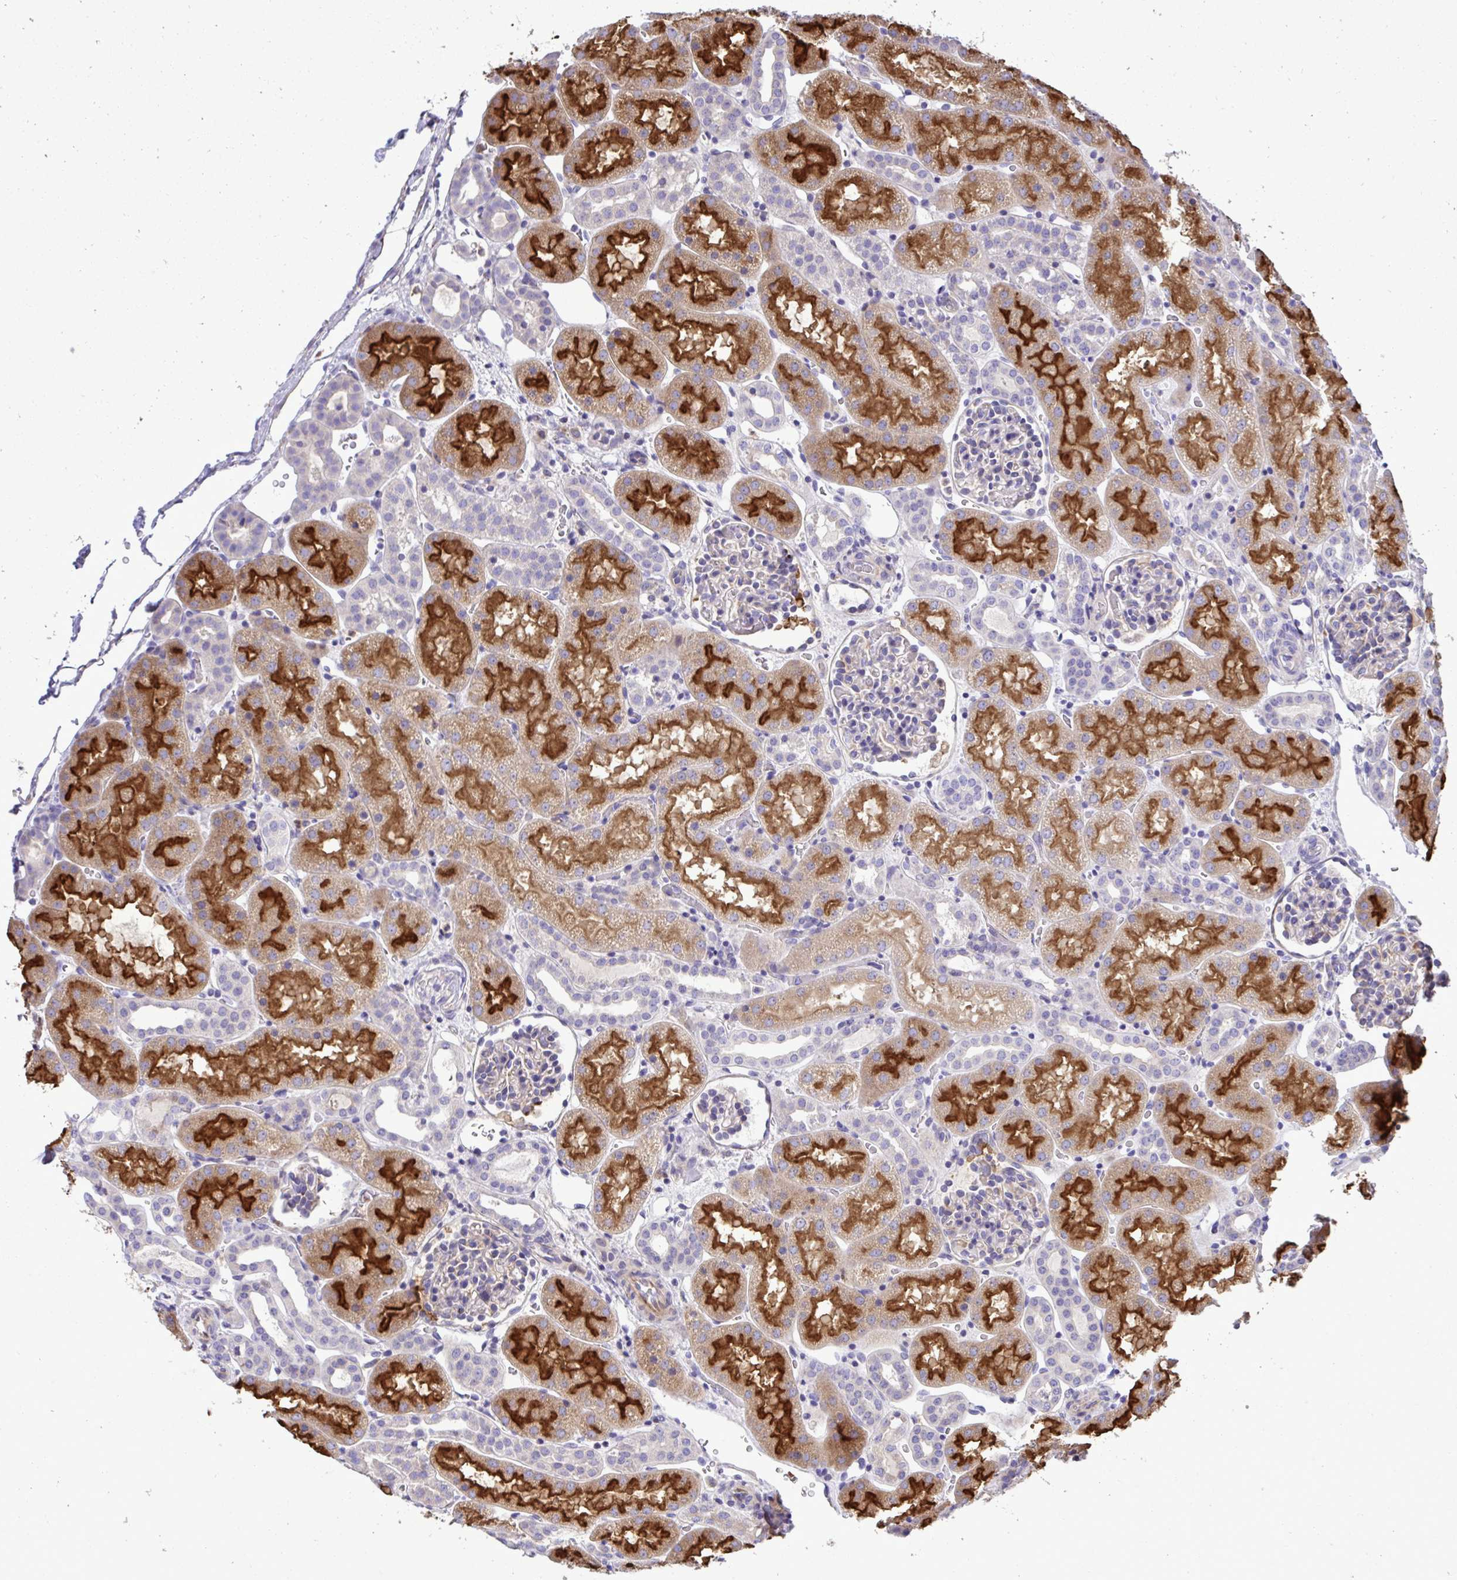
{"staining": {"intensity": "weak", "quantity": "<25%", "location": "cytoplasmic/membranous"}, "tissue": "kidney", "cell_type": "Cells in glomeruli", "image_type": "normal", "snomed": [{"axis": "morphology", "description": "Normal tissue, NOS"}, {"axis": "topography", "description": "Kidney"}], "caption": "Protein analysis of unremarkable kidney reveals no significant positivity in cells in glomeruli.", "gene": "PAIP2", "patient": {"sex": "male", "age": 2}}